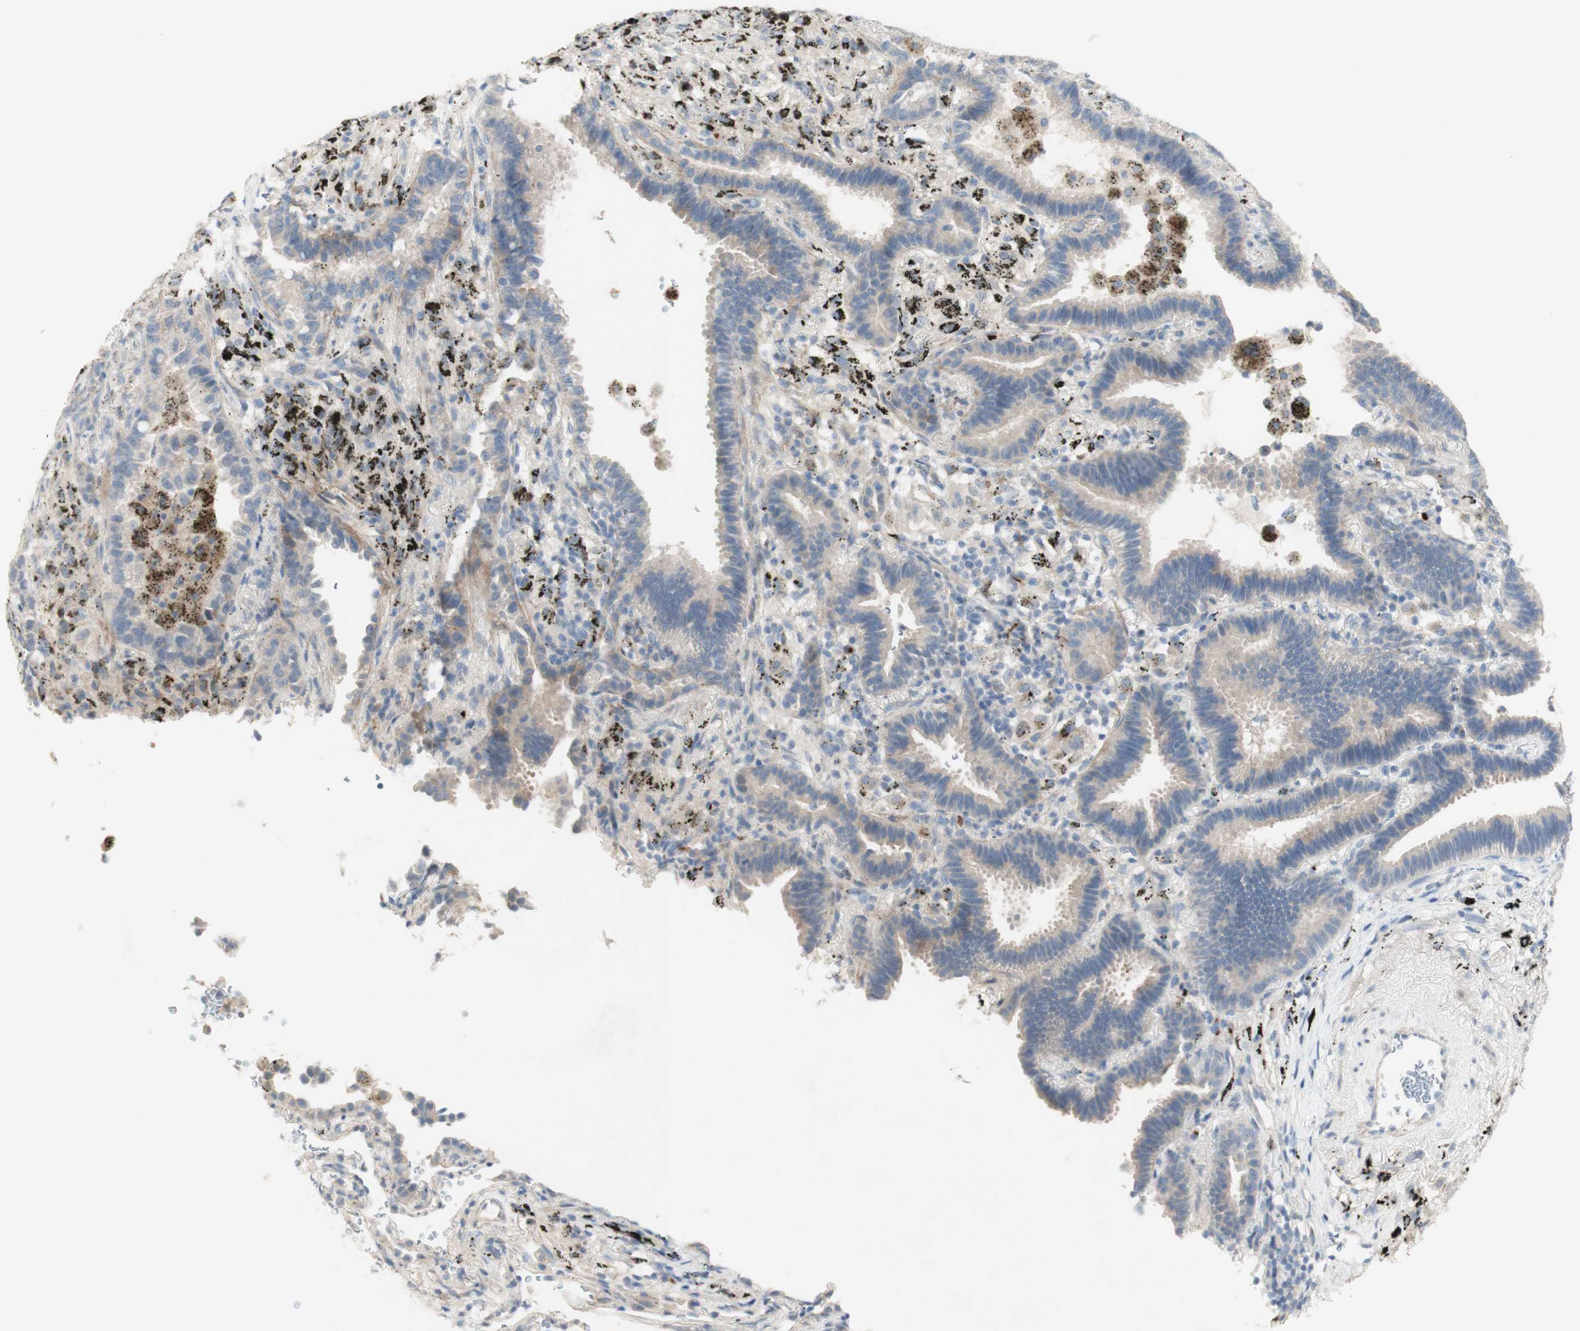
{"staining": {"intensity": "weak", "quantity": "25%-75%", "location": "cytoplasmic/membranous"}, "tissue": "lung cancer", "cell_type": "Tumor cells", "image_type": "cancer", "snomed": [{"axis": "morphology", "description": "Normal tissue, NOS"}, {"axis": "morphology", "description": "Adenocarcinoma, NOS"}, {"axis": "topography", "description": "Lung"}], "caption": "DAB (3,3'-diaminobenzidine) immunohistochemical staining of lung adenocarcinoma displays weak cytoplasmic/membranous protein staining in approximately 25%-75% of tumor cells.", "gene": "MANEA", "patient": {"sex": "male", "age": 59}}